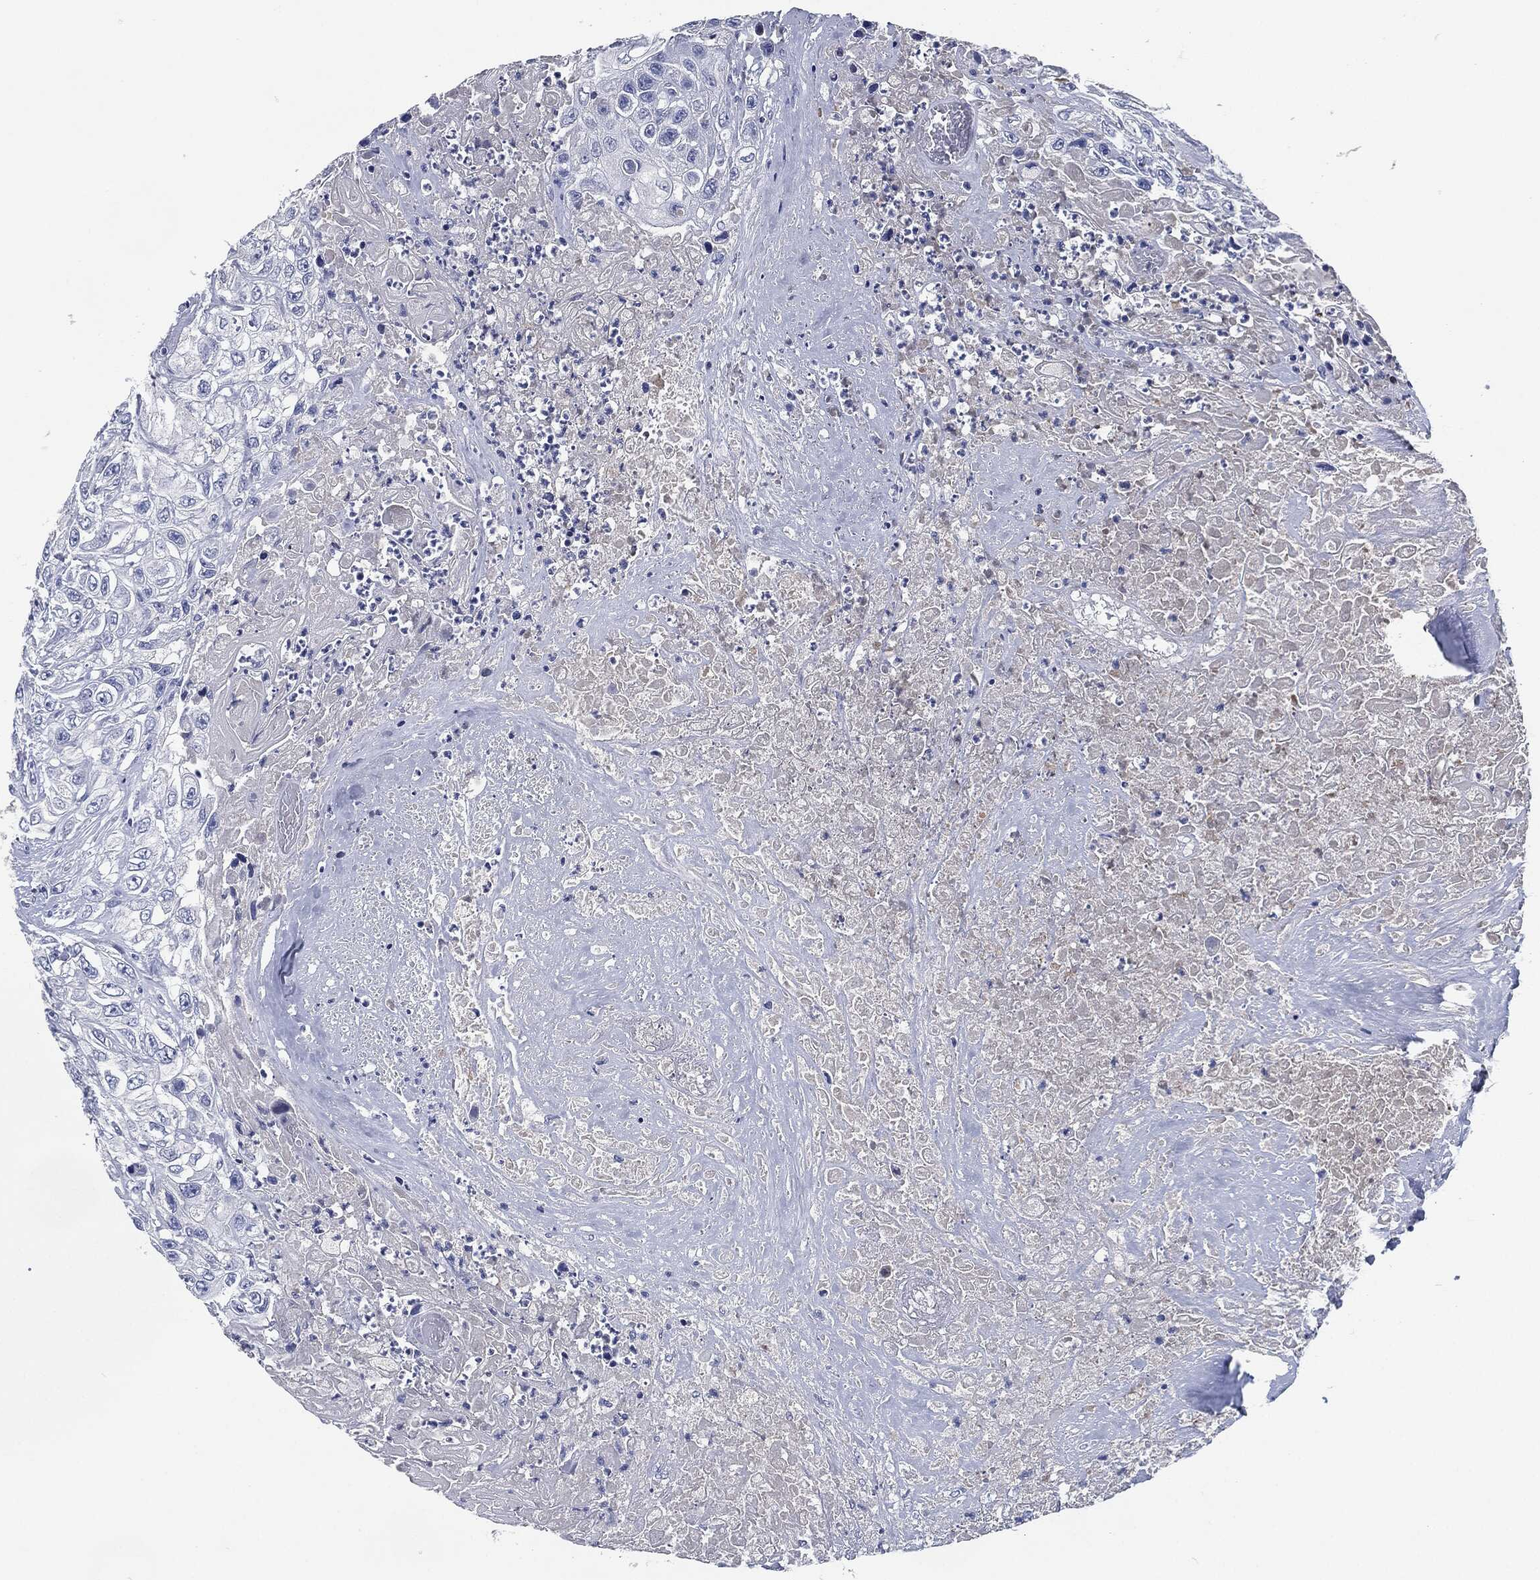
{"staining": {"intensity": "negative", "quantity": "none", "location": "none"}, "tissue": "urothelial cancer", "cell_type": "Tumor cells", "image_type": "cancer", "snomed": [{"axis": "morphology", "description": "Urothelial carcinoma, High grade"}, {"axis": "topography", "description": "Urinary bladder"}], "caption": "This is an IHC photomicrograph of urothelial cancer. There is no positivity in tumor cells.", "gene": "CD27", "patient": {"sex": "female", "age": 56}}